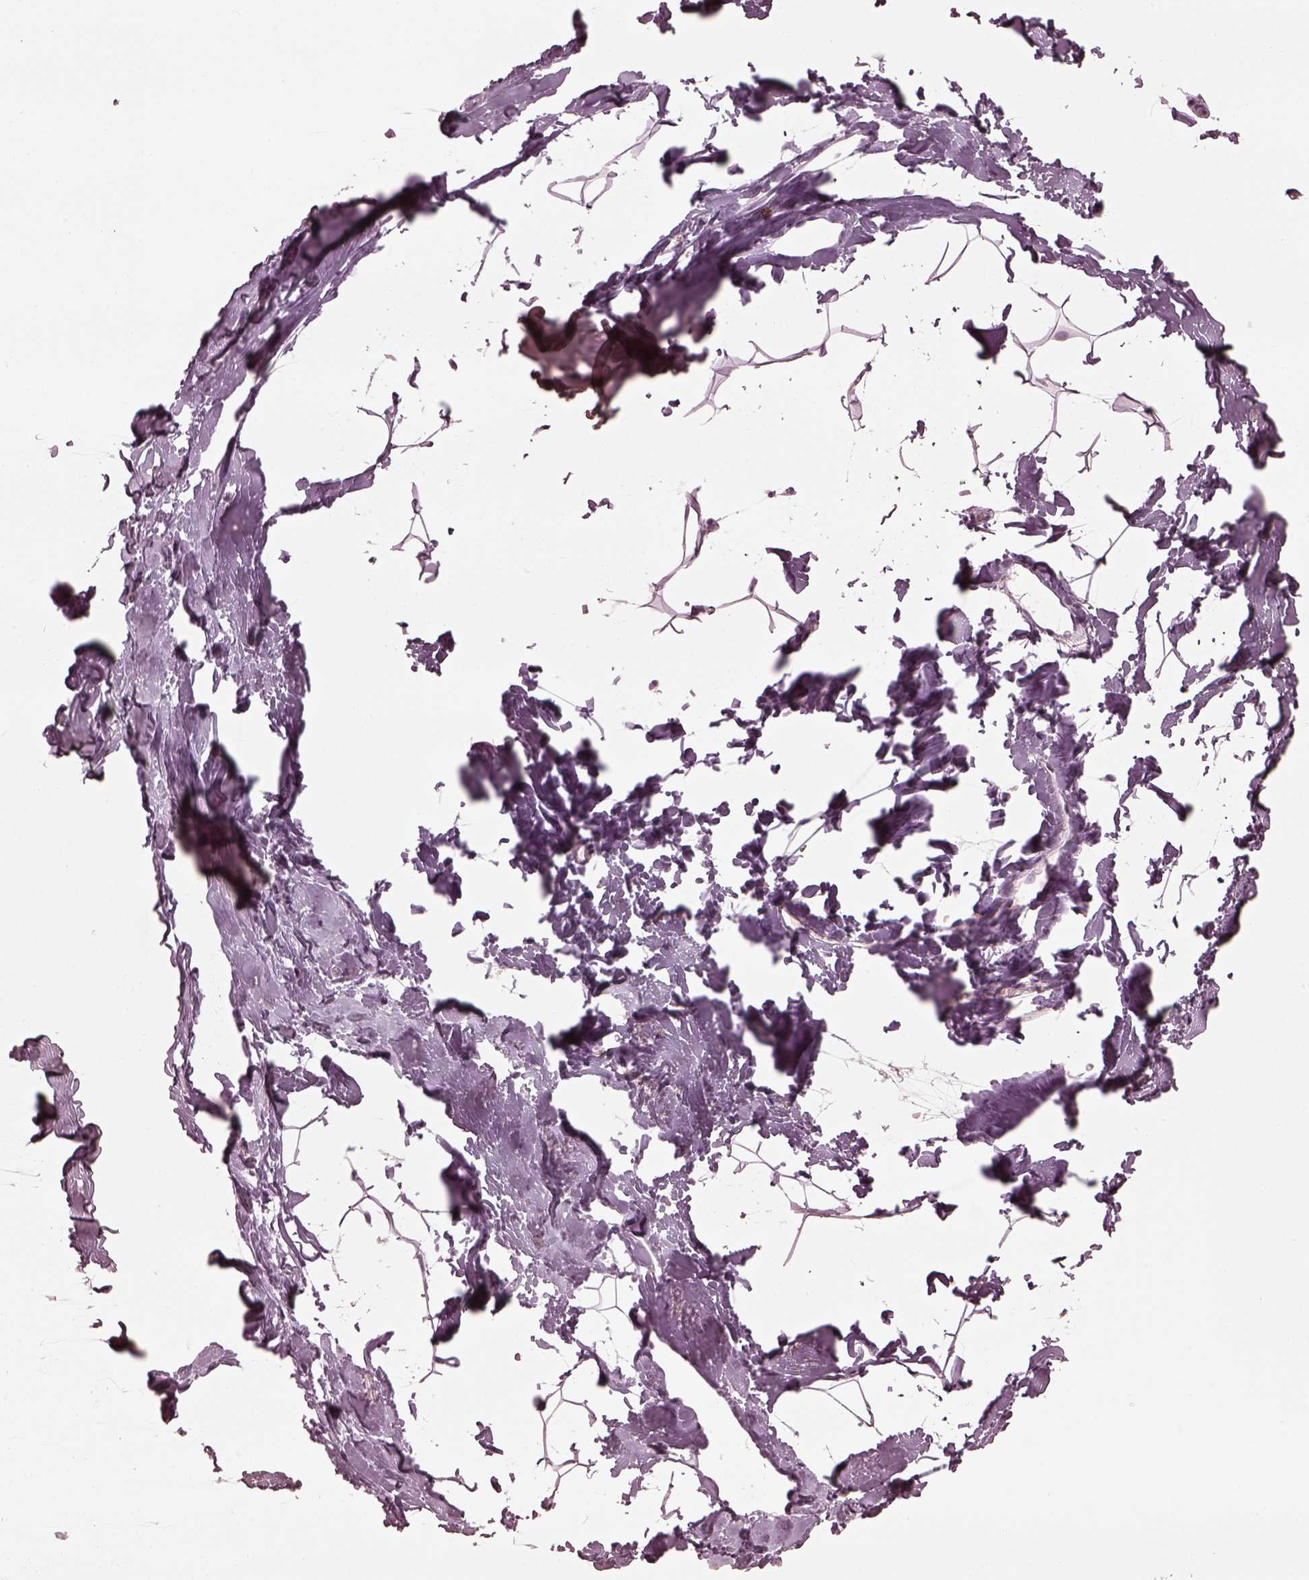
{"staining": {"intensity": "negative", "quantity": "none", "location": "none"}, "tissue": "breast", "cell_type": "Adipocytes", "image_type": "normal", "snomed": [{"axis": "morphology", "description": "Normal tissue, NOS"}, {"axis": "topography", "description": "Breast"}], "caption": "The immunohistochemistry (IHC) image has no significant positivity in adipocytes of breast.", "gene": "CCDC170", "patient": {"sex": "female", "age": 32}}